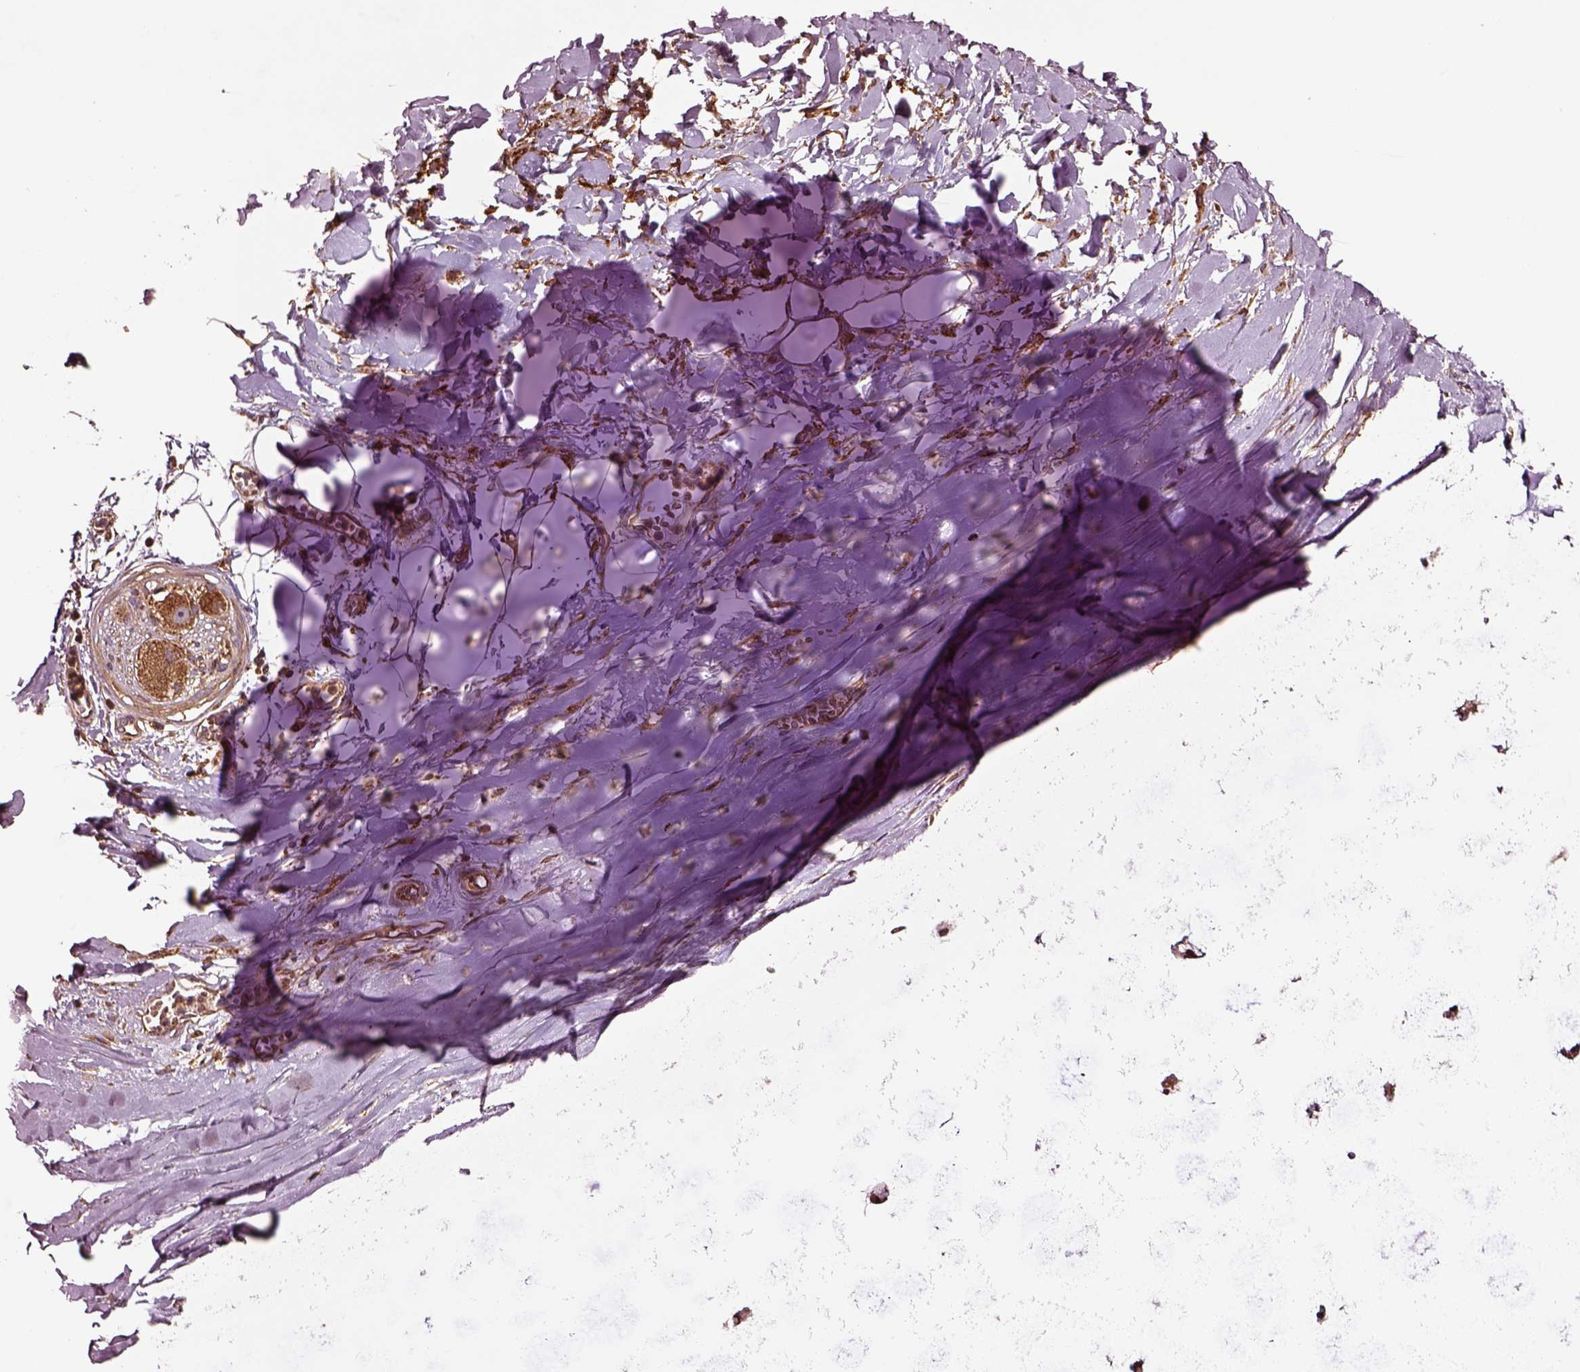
{"staining": {"intensity": "moderate", "quantity": "25%-75%", "location": "nuclear"}, "tissue": "adipose tissue", "cell_type": "Adipocytes", "image_type": "normal", "snomed": [{"axis": "morphology", "description": "Normal tissue, NOS"}, {"axis": "topography", "description": "Cartilage tissue"}, {"axis": "topography", "description": "Nasopharynx"}, {"axis": "topography", "description": "Thyroid gland"}], "caption": "Immunohistochemistry staining of unremarkable adipose tissue, which shows medium levels of moderate nuclear staining in approximately 25%-75% of adipocytes indicating moderate nuclear protein expression. The staining was performed using DAB (brown) for protein detection and nuclei were counterstained in hematoxylin (blue).", "gene": "WASHC2A", "patient": {"sex": "male", "age": 63}}